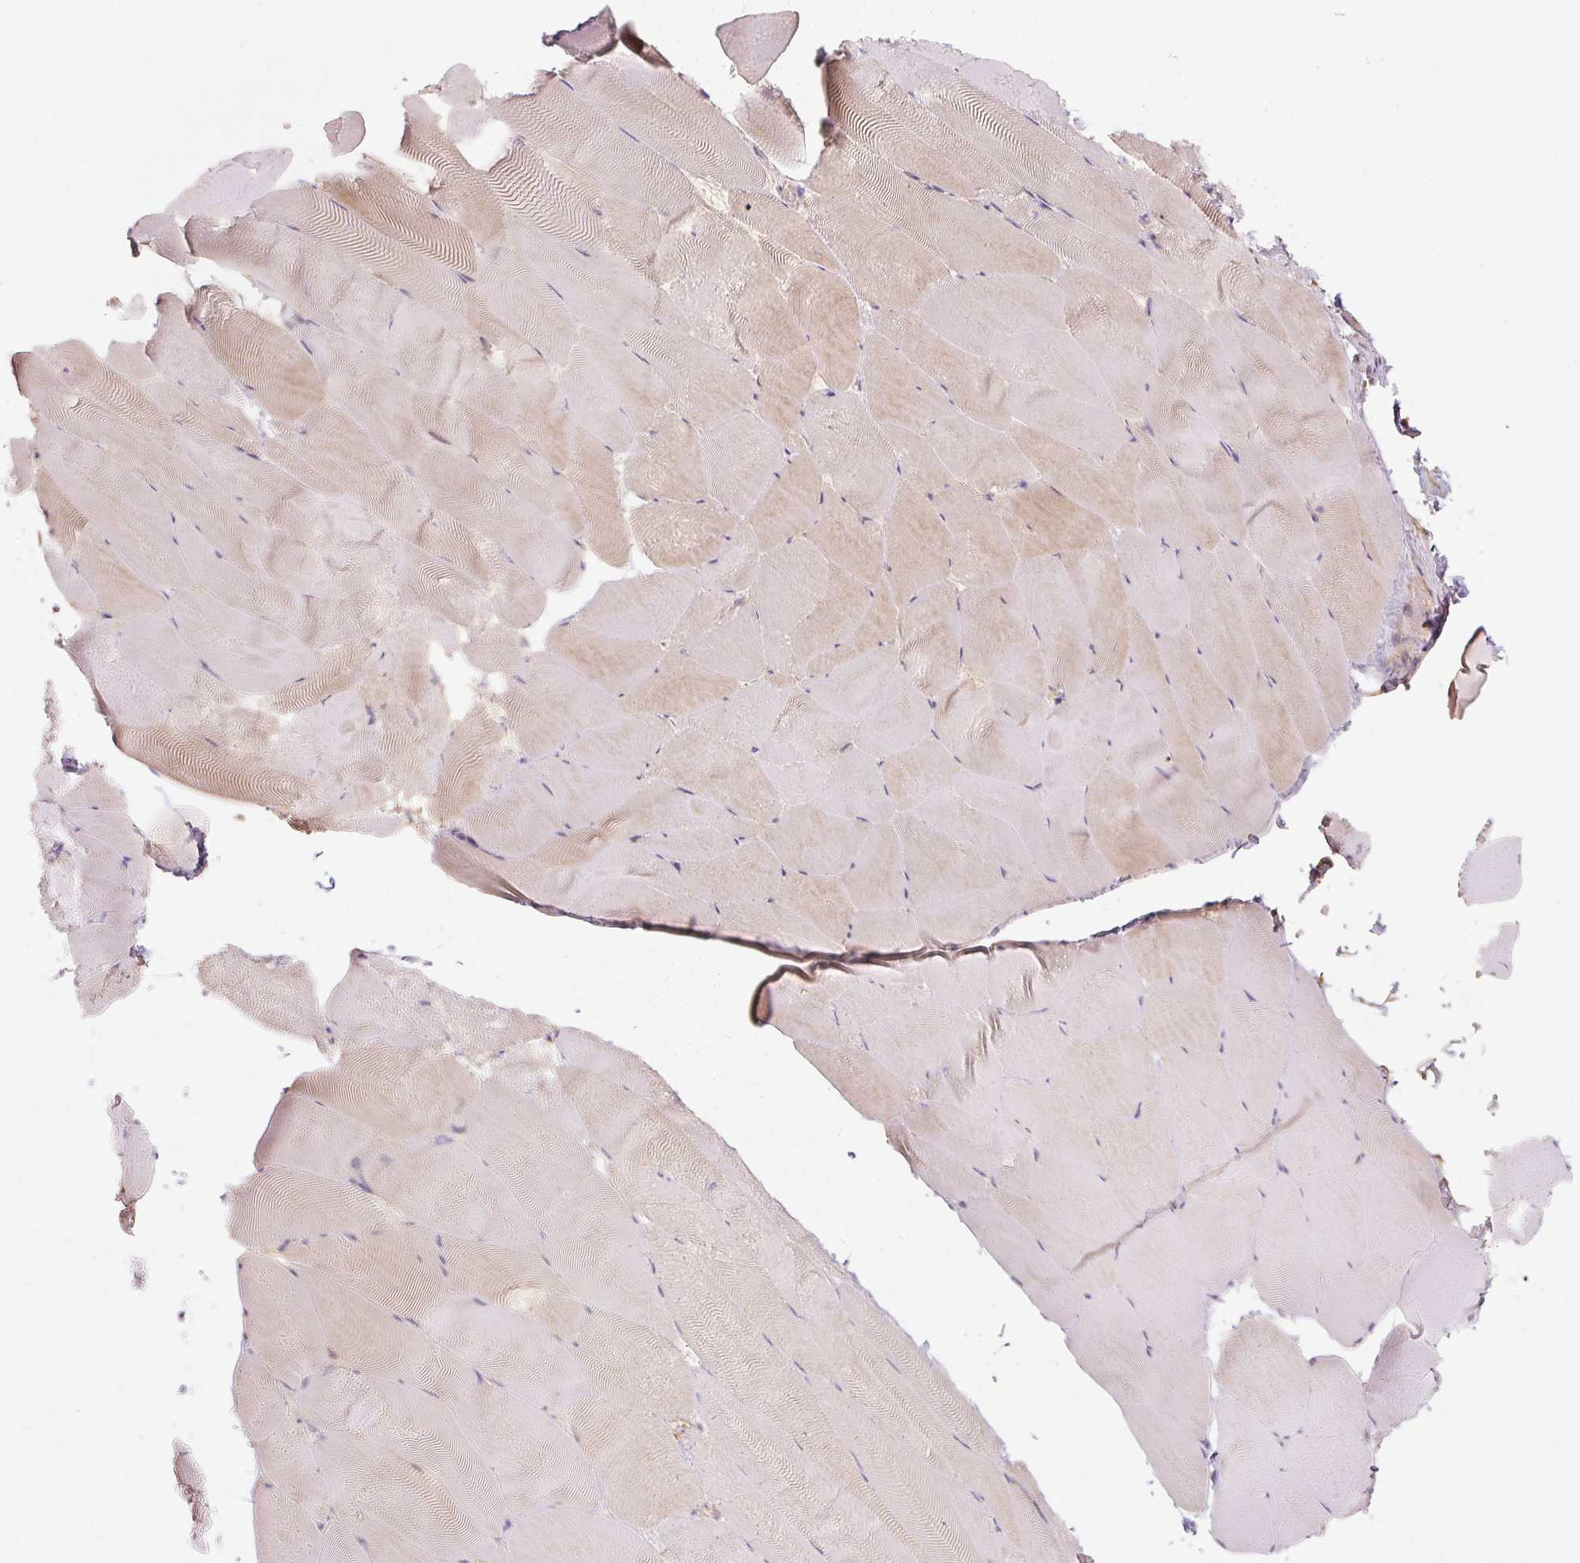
{"staining": {"intensity": "weak", "quantity": "<25%", "location": "cytoplasmic/membranous"}, "tissue": "skeletal muscle", "cell_type": "Myocytes", "image_type": "normal", "snomed": [{"axis": "morphology", "description": "Normal tissue, NOS"}, {"axis": "topography", "description": "Skeletal muscle"}], "caption": "Immunohistochemistry of unremarkable skeletal muscle demonstrates no staining in myocytes.", "gene": "RB1CC1", "patient": {"sex": "female", "age": 64}}